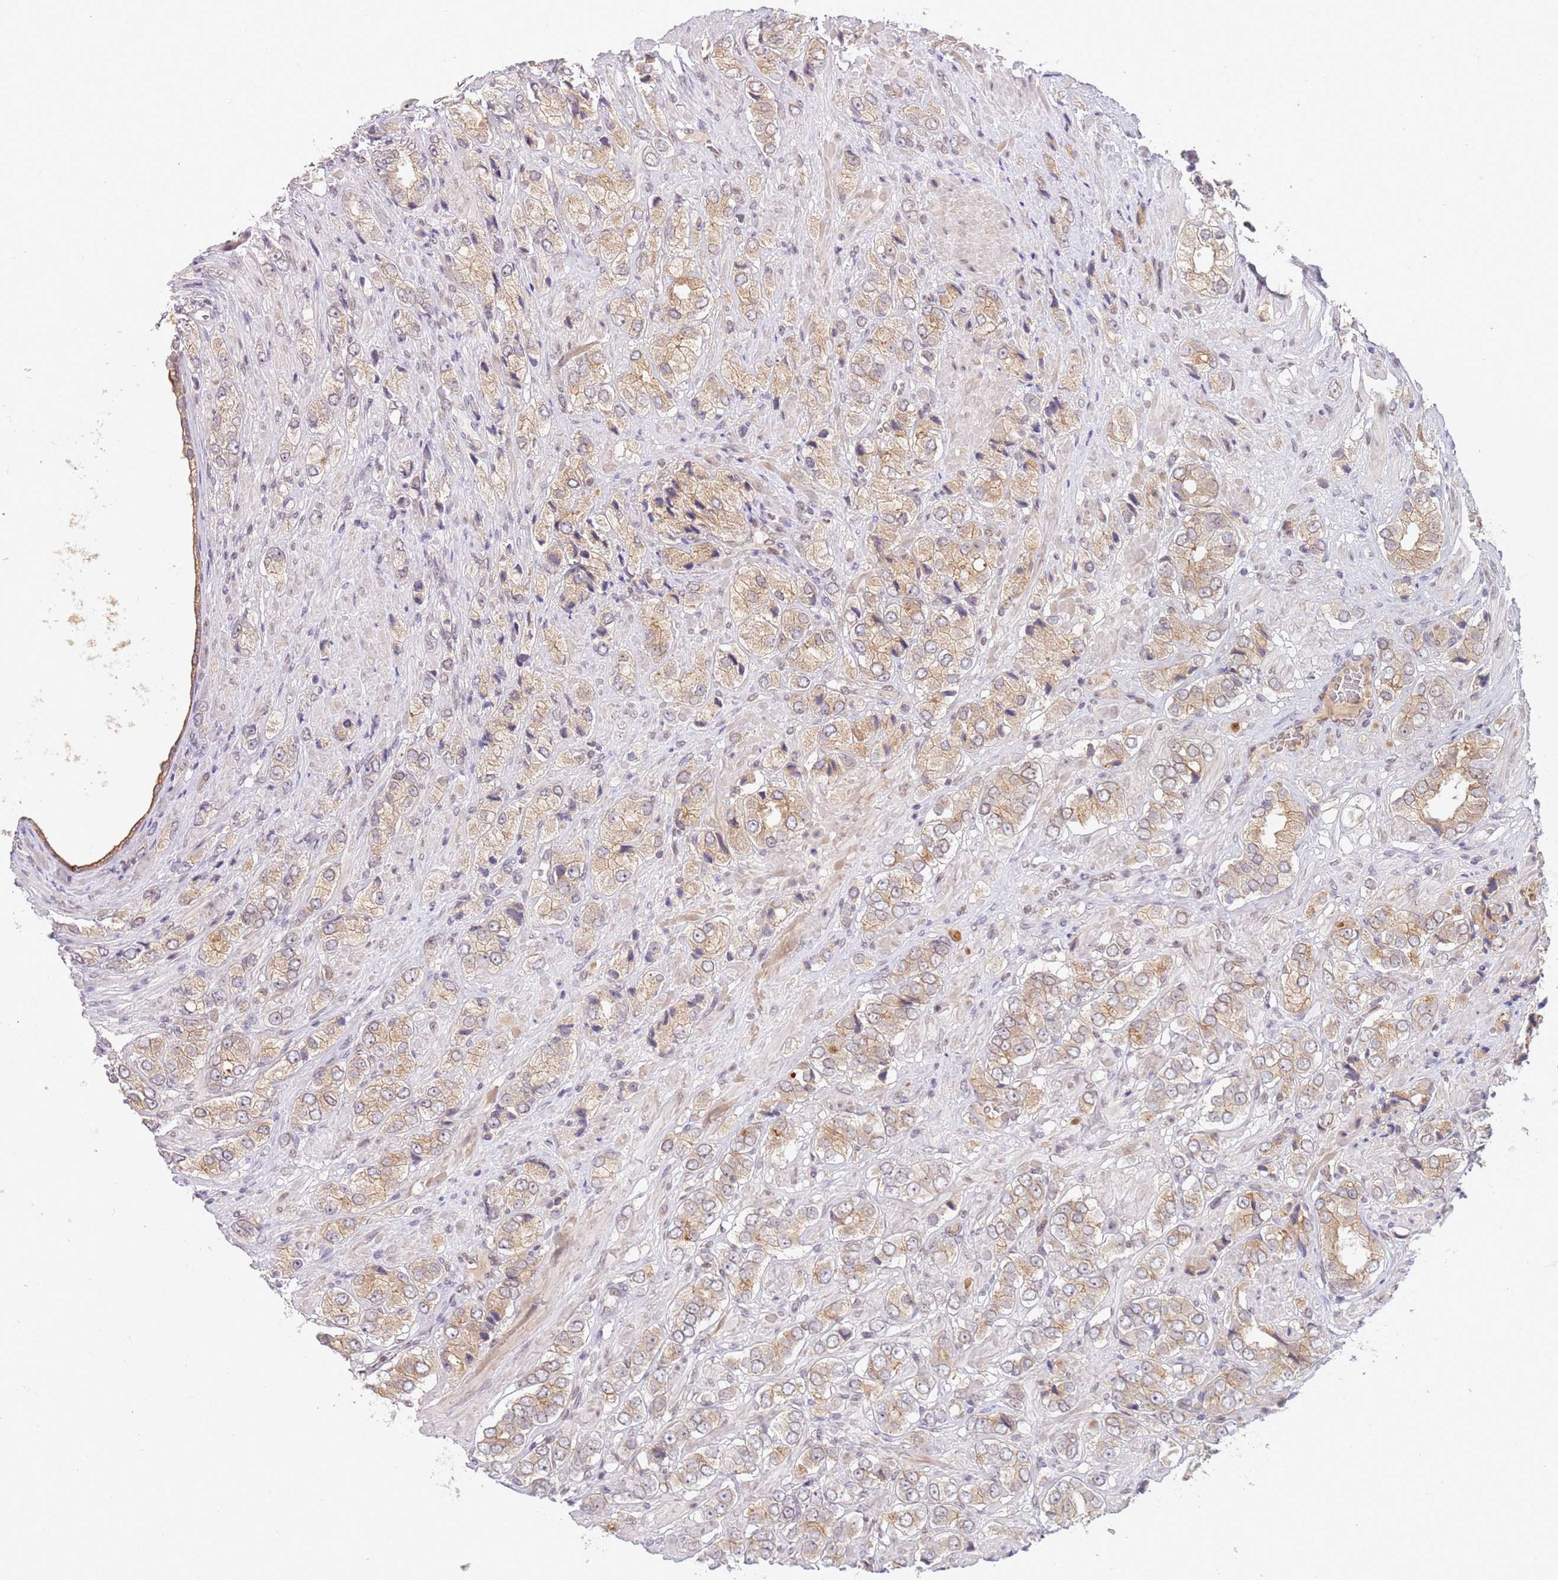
{"staining": {"intensity": "weak", "quantity": ">75%", "location": "cytoplasmic/membranous"}, "tissue": "prostate cancer", "cell_type": "Tumor cells", "image_type": "cancer", "snomed": [{"axis": "morphology", "description": "Adenocarcinoma, High grade"}, {"axis": "topography", "description": "Prostate and seminal vesicle, NOS"}], "caption": "Adenocarcinoma (high-grade) (prostate) was stained to show a protein in brown. There is low levels of weak cytoplasmic/membranous positivity in approximately >75% of tumor cells. (DAB = brown stain, brightfield microscopy at high magnification).", "gene": "TM2D1", "patient": {"sex": "male", "age": 64}}